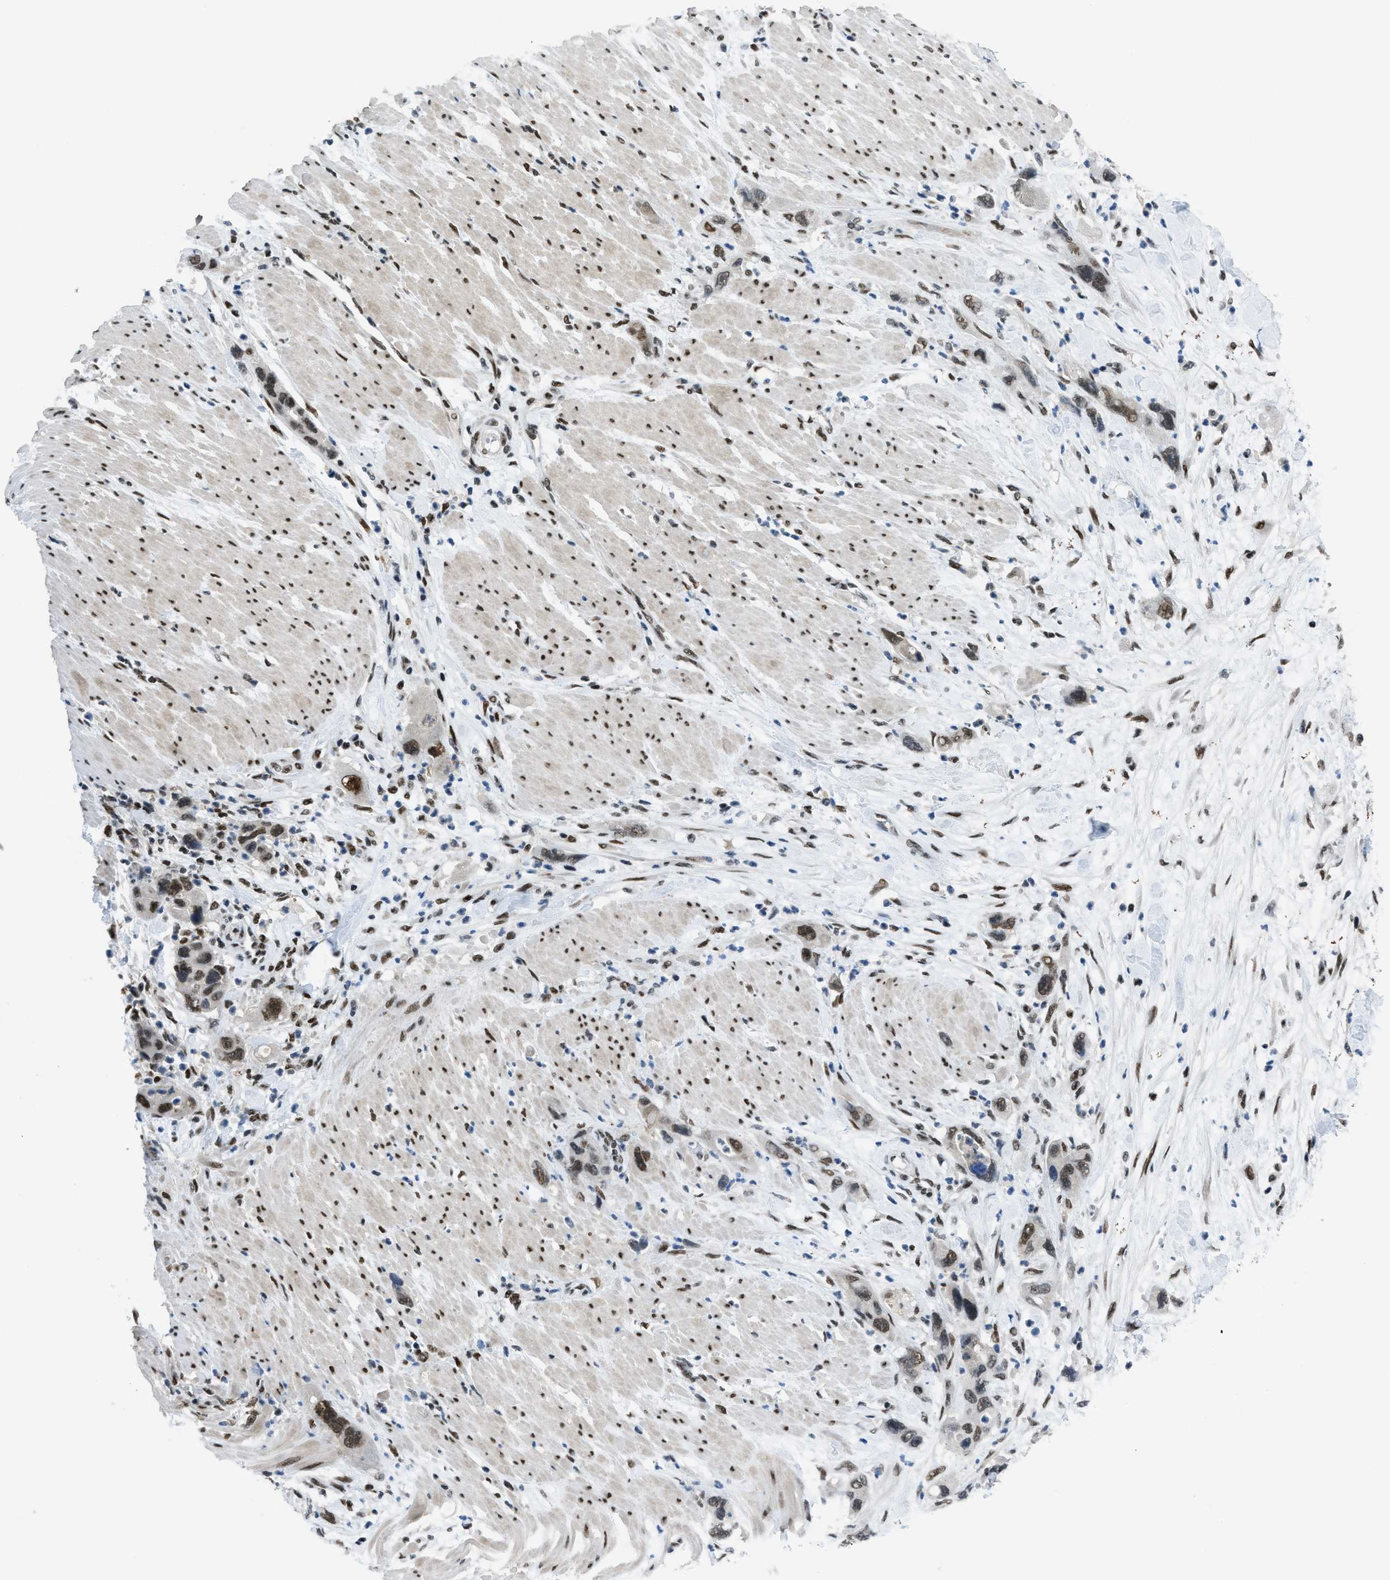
{"staining": {"intensity": "moderate", "quantity": ">75%", "location": "nuclear"}, "tissue": "pancreatic cancer", "cell_type": "Tumor cells", "image_type": "cancer", "snomed": [{"axis": "morphology", "description": "Normal tissue, NOS"}, {"axis": "morphology", "description": "Adenocarcinoma, NOS"}, {"axis": "topography", "description": "Pancreas"}], "caption": "An image showing moderate nuclear staining in approximately >75% of tumor cells in pancreatic cancer, as visualized by brown immunohistochemical staining.", "gene": "GATAD2B", "patient": {"sex": "female", "age": 71}}